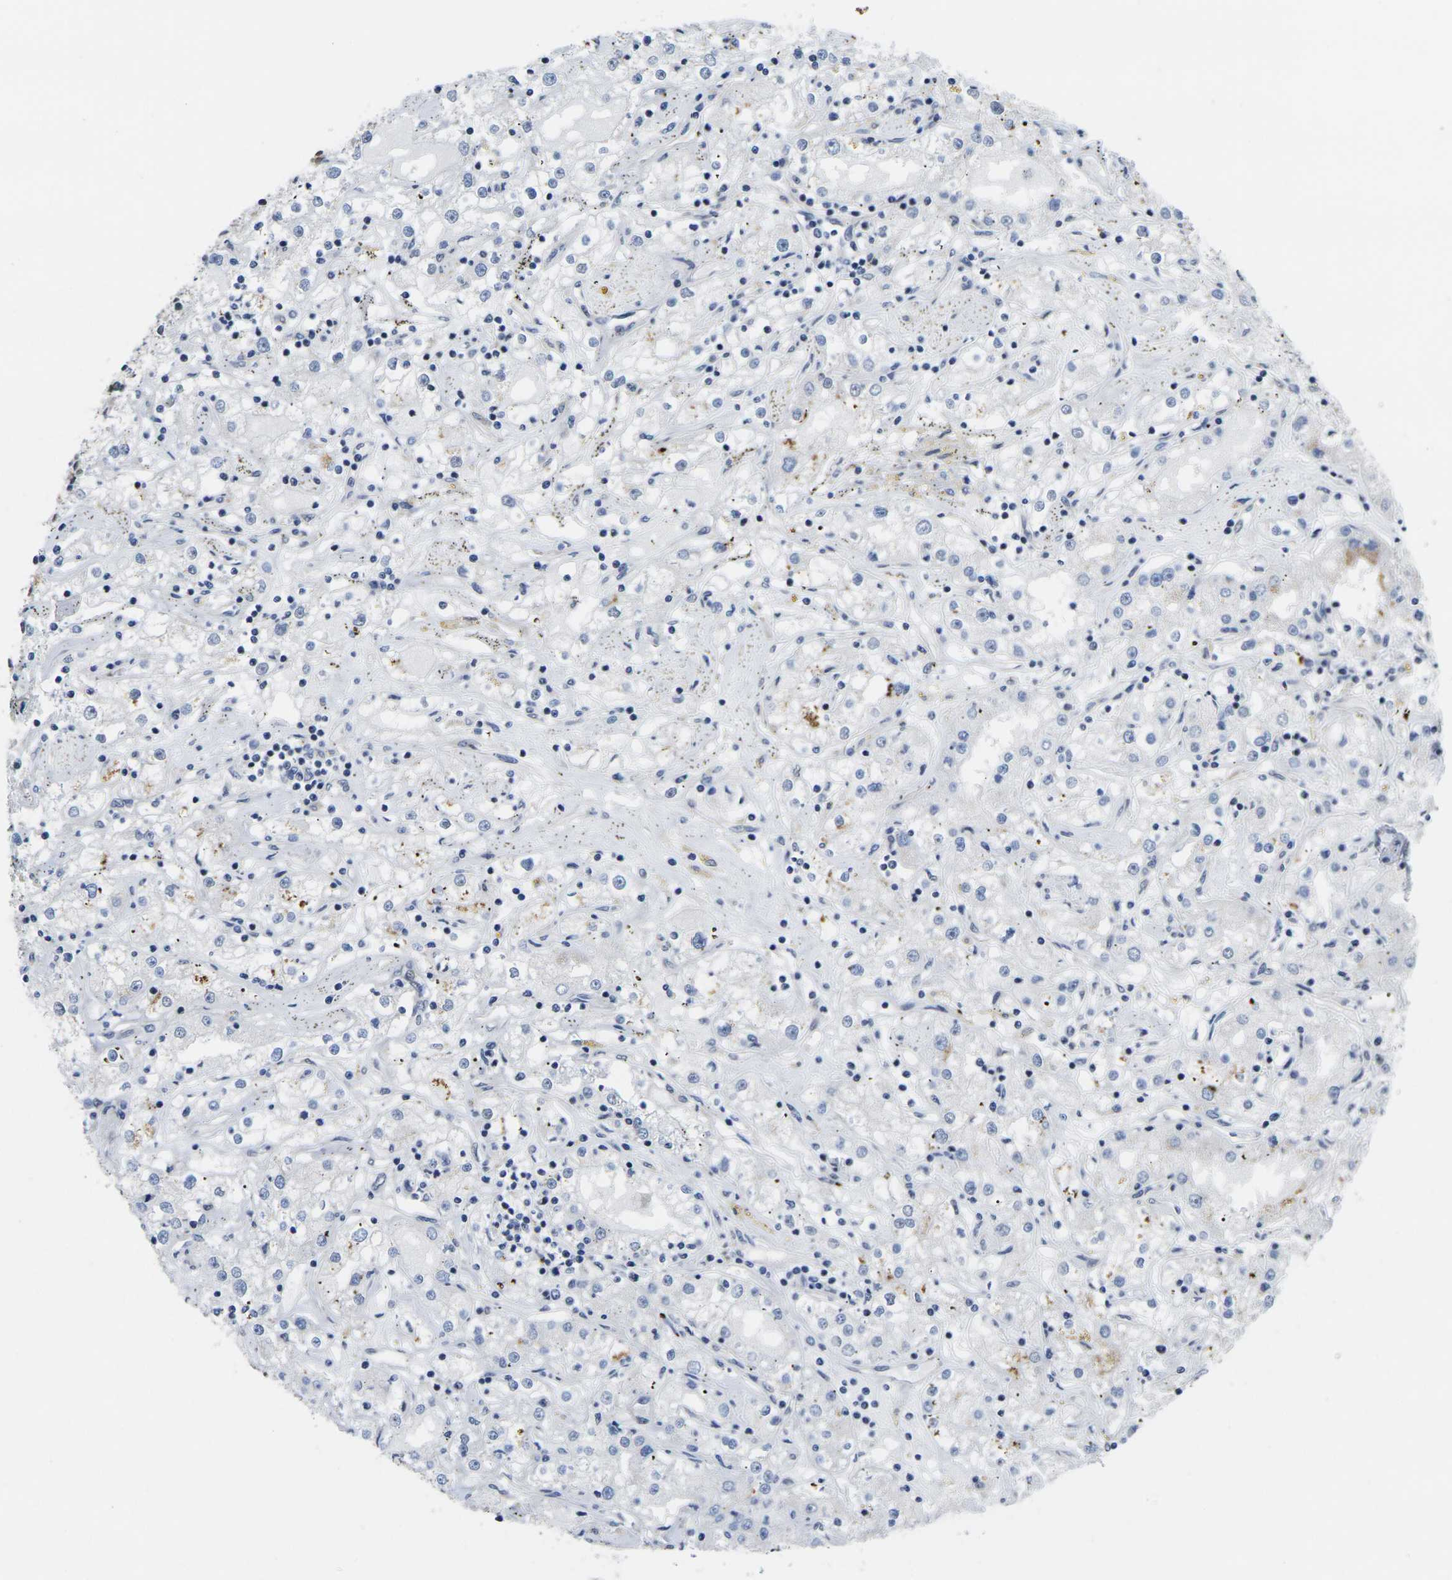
{"staining": {"intensity": "negative", "quantity": "none", "location": "none"}, "tissue": "renal cancer", "cell_type": "Tumor cells", "image_type": "cancer", "snomed": [{"axis": "morphology", "description": "Adenocarcinoma, NOS"}, {"axis": "topography", "description": "Kidney"}], "caption": "This is an IHC photomicrograph of adenocarcinoma (renal). There is no positivity in tumor cells.", "gene": "RBM7", "patient": {"sex": "male", "age": 56}}